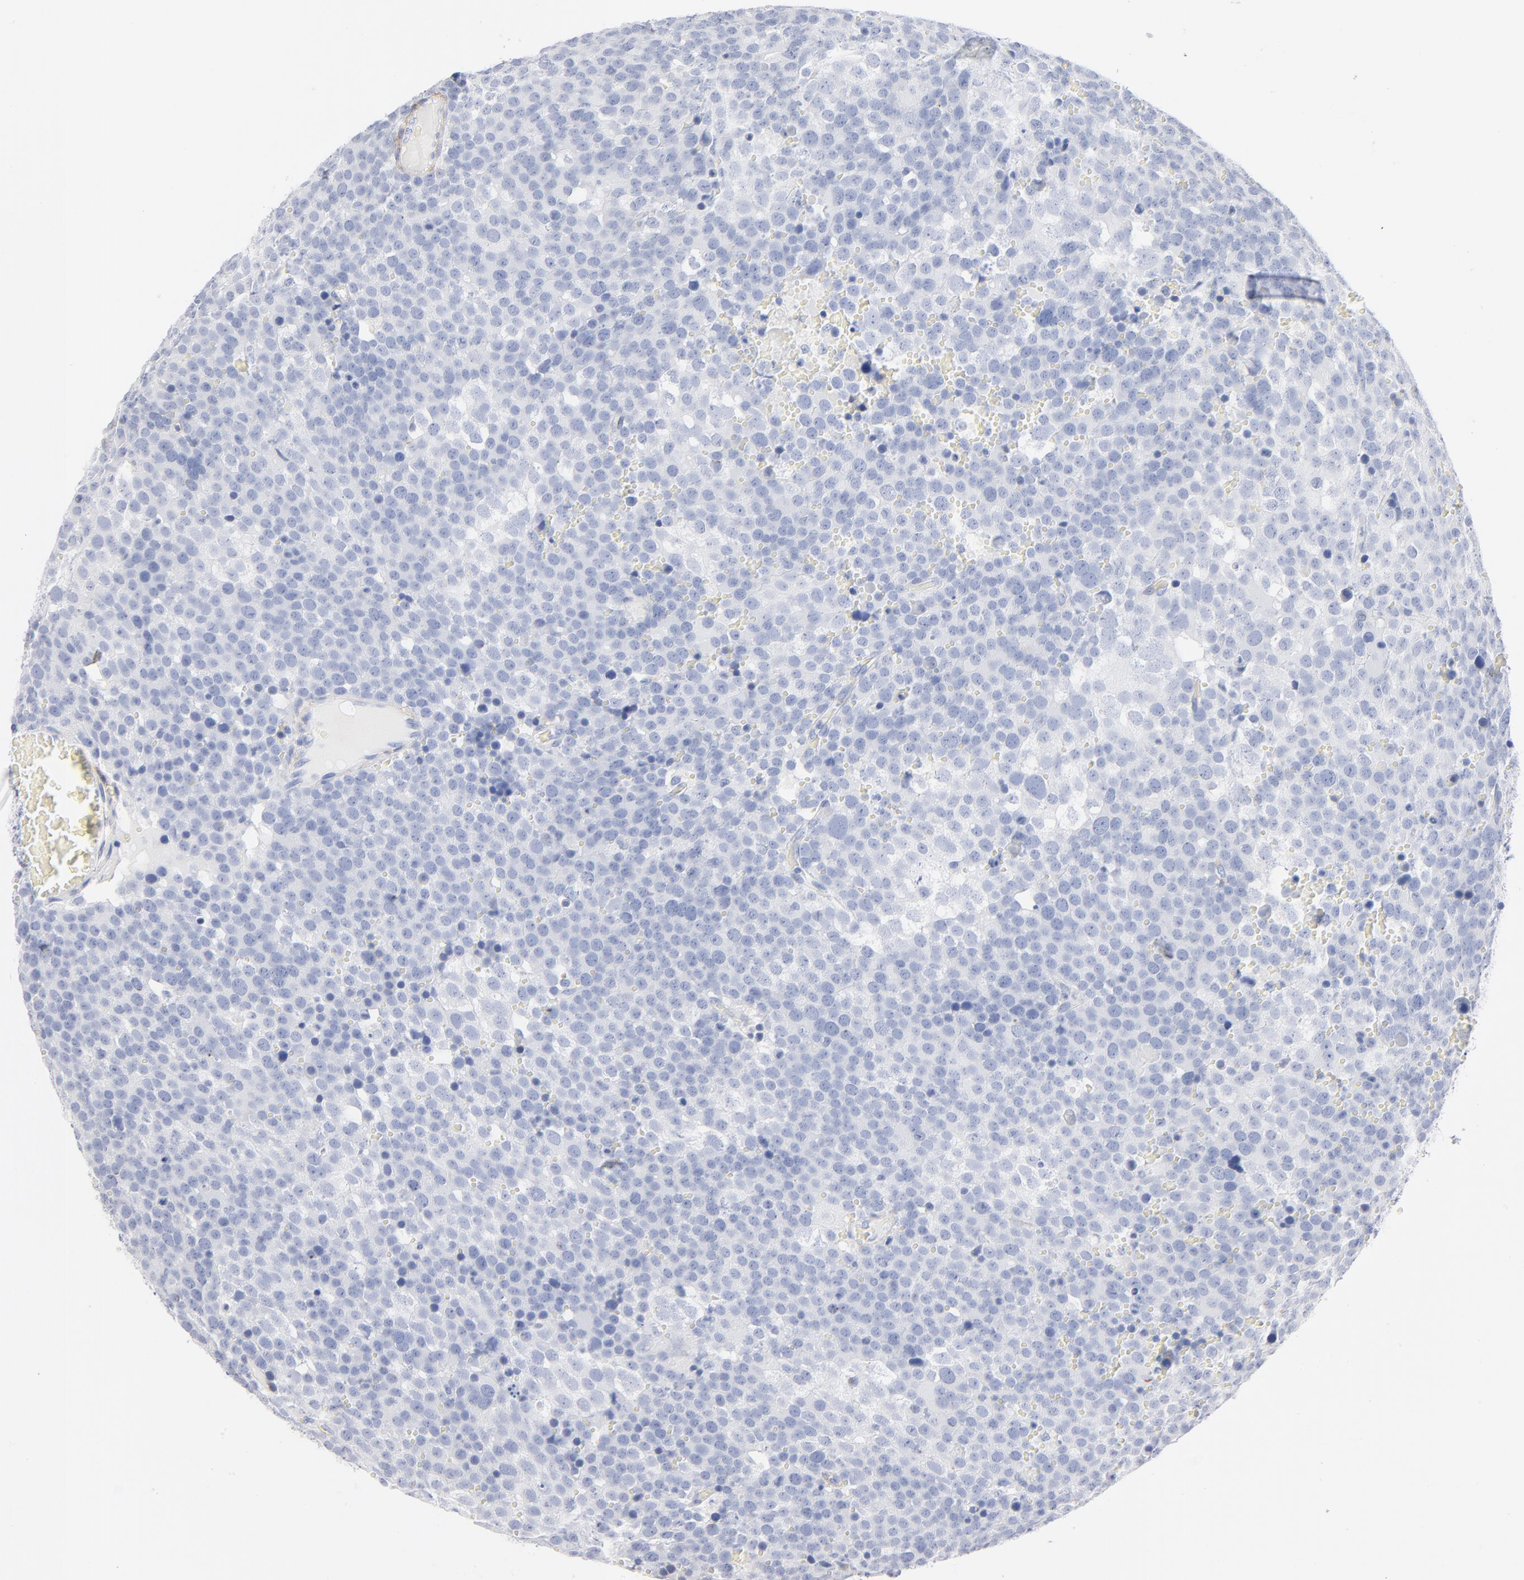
{"staining": {"intensity": "negative", "quantity": "none", "location": "none"}, "tissue": "testis cancer", "cell_type": "Tumor cells", "image_type": "cancer", "snomed": [{"axis": "morphology", "description": "Seminoma, NOS"}, {"axis": "topography", "description": "Testis"}], "caption": "Immunohistochemistry (IHC) micrograph of human seminoma (testis) stained for a protein (brown), which displays no expression in tumor cells. (DAB (3,3'-diaminobenzidine) IHC, high magnification).", "gene": "AGTR1", "patient": {"sex": "male", "age": 71}}